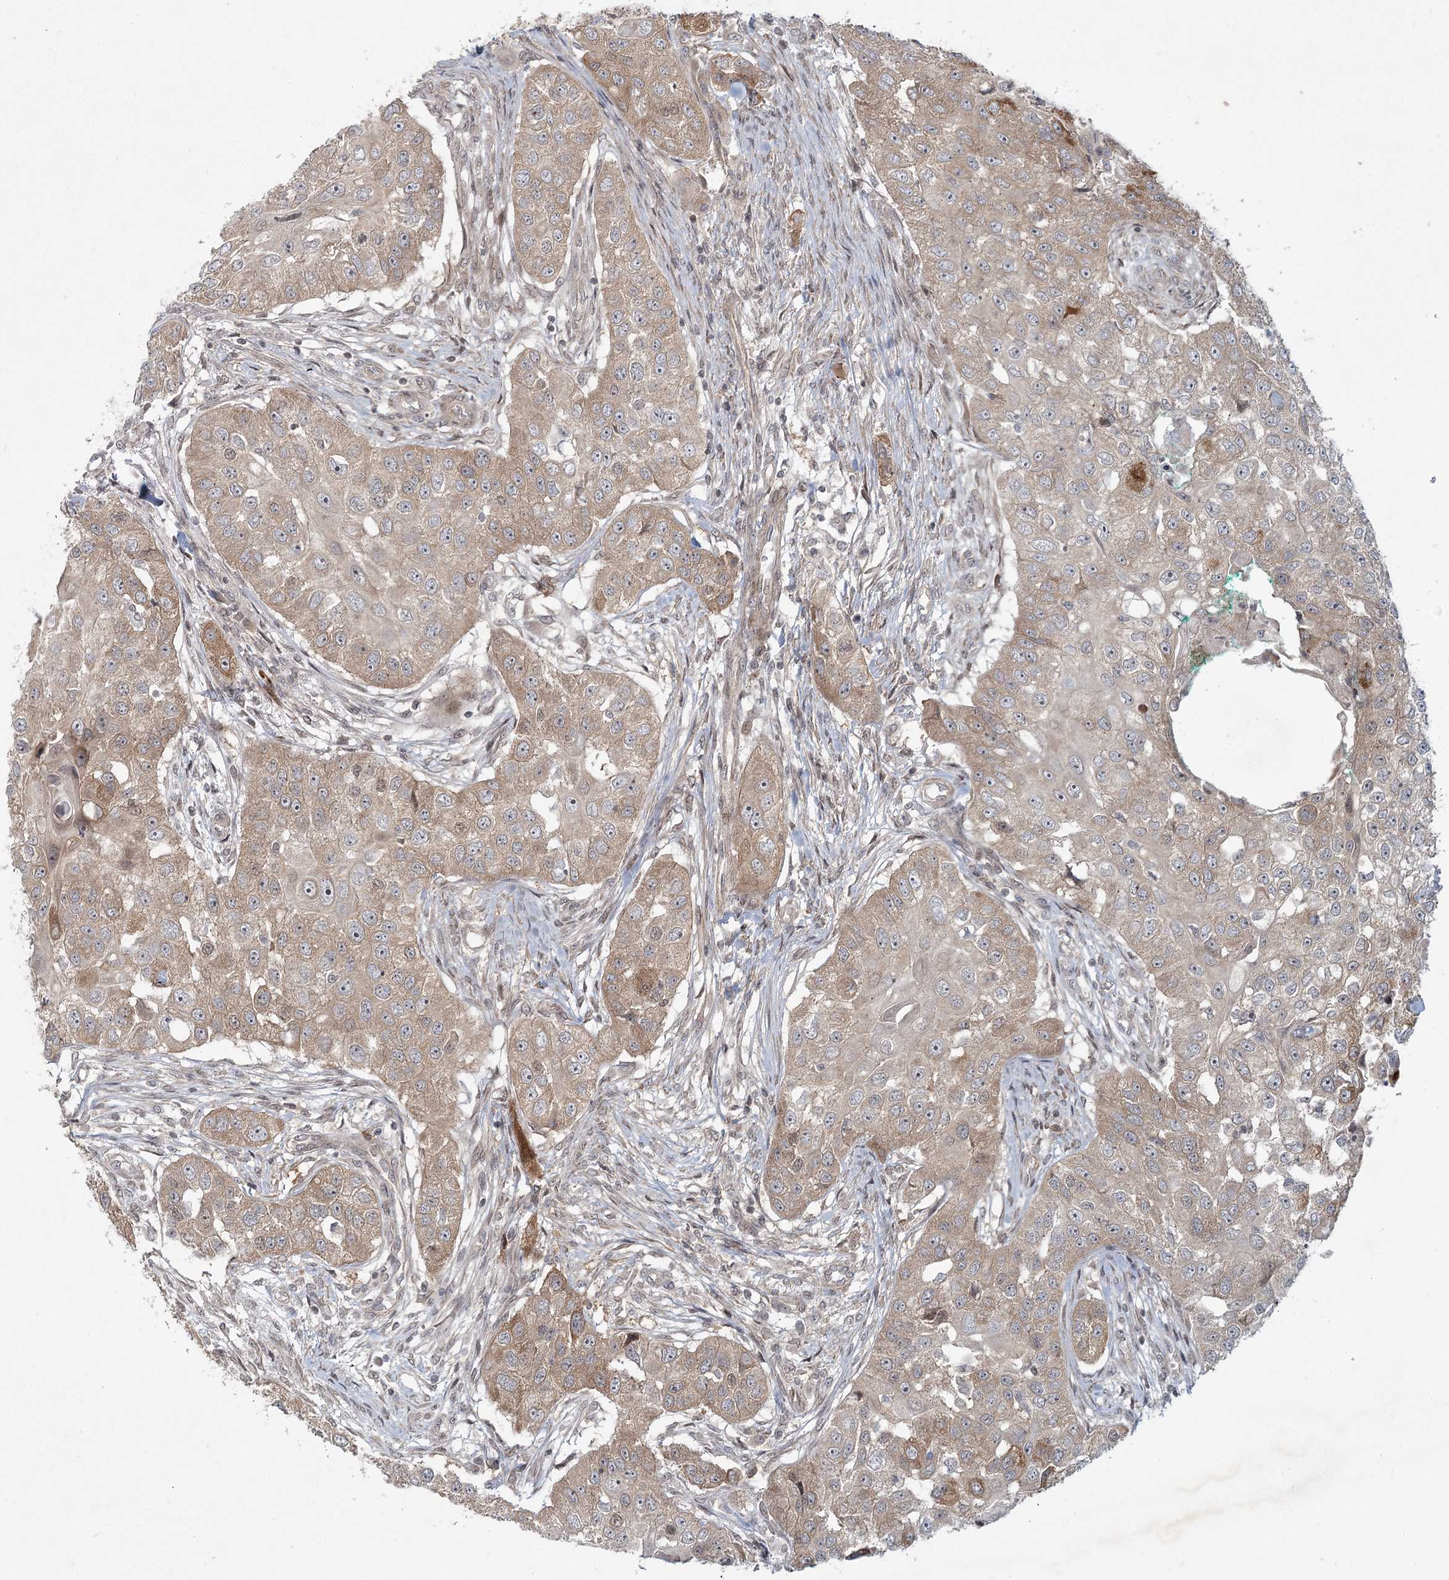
{"staining": {"intensity": "moderate", "quantity": "25%-75%", "location": "cytoplasmic/membranous"}, "tissue": "head and neck cancer", "cell_type": "Tumor cells", "image_type": "cancer", "snomed": [{"axis": "morphology", "description": "Normal tissue, NOS"}, {"axis": "morphology", "description": "Squamous cell carcinoma, NOS"}, {"axis": "topography", "description": "Skeletal muscle"}, {"axis": "topography", "description": "Head-Neck"}], "caption": "Moderate cytoplasmic/membranous positivity for a protein is appreciated in about 25%-75% of tumor cells of head and neck cancer using immunohistochemistry.", "gene": "SH2D3A", "patient": {"sex": "male", "age": 51}}